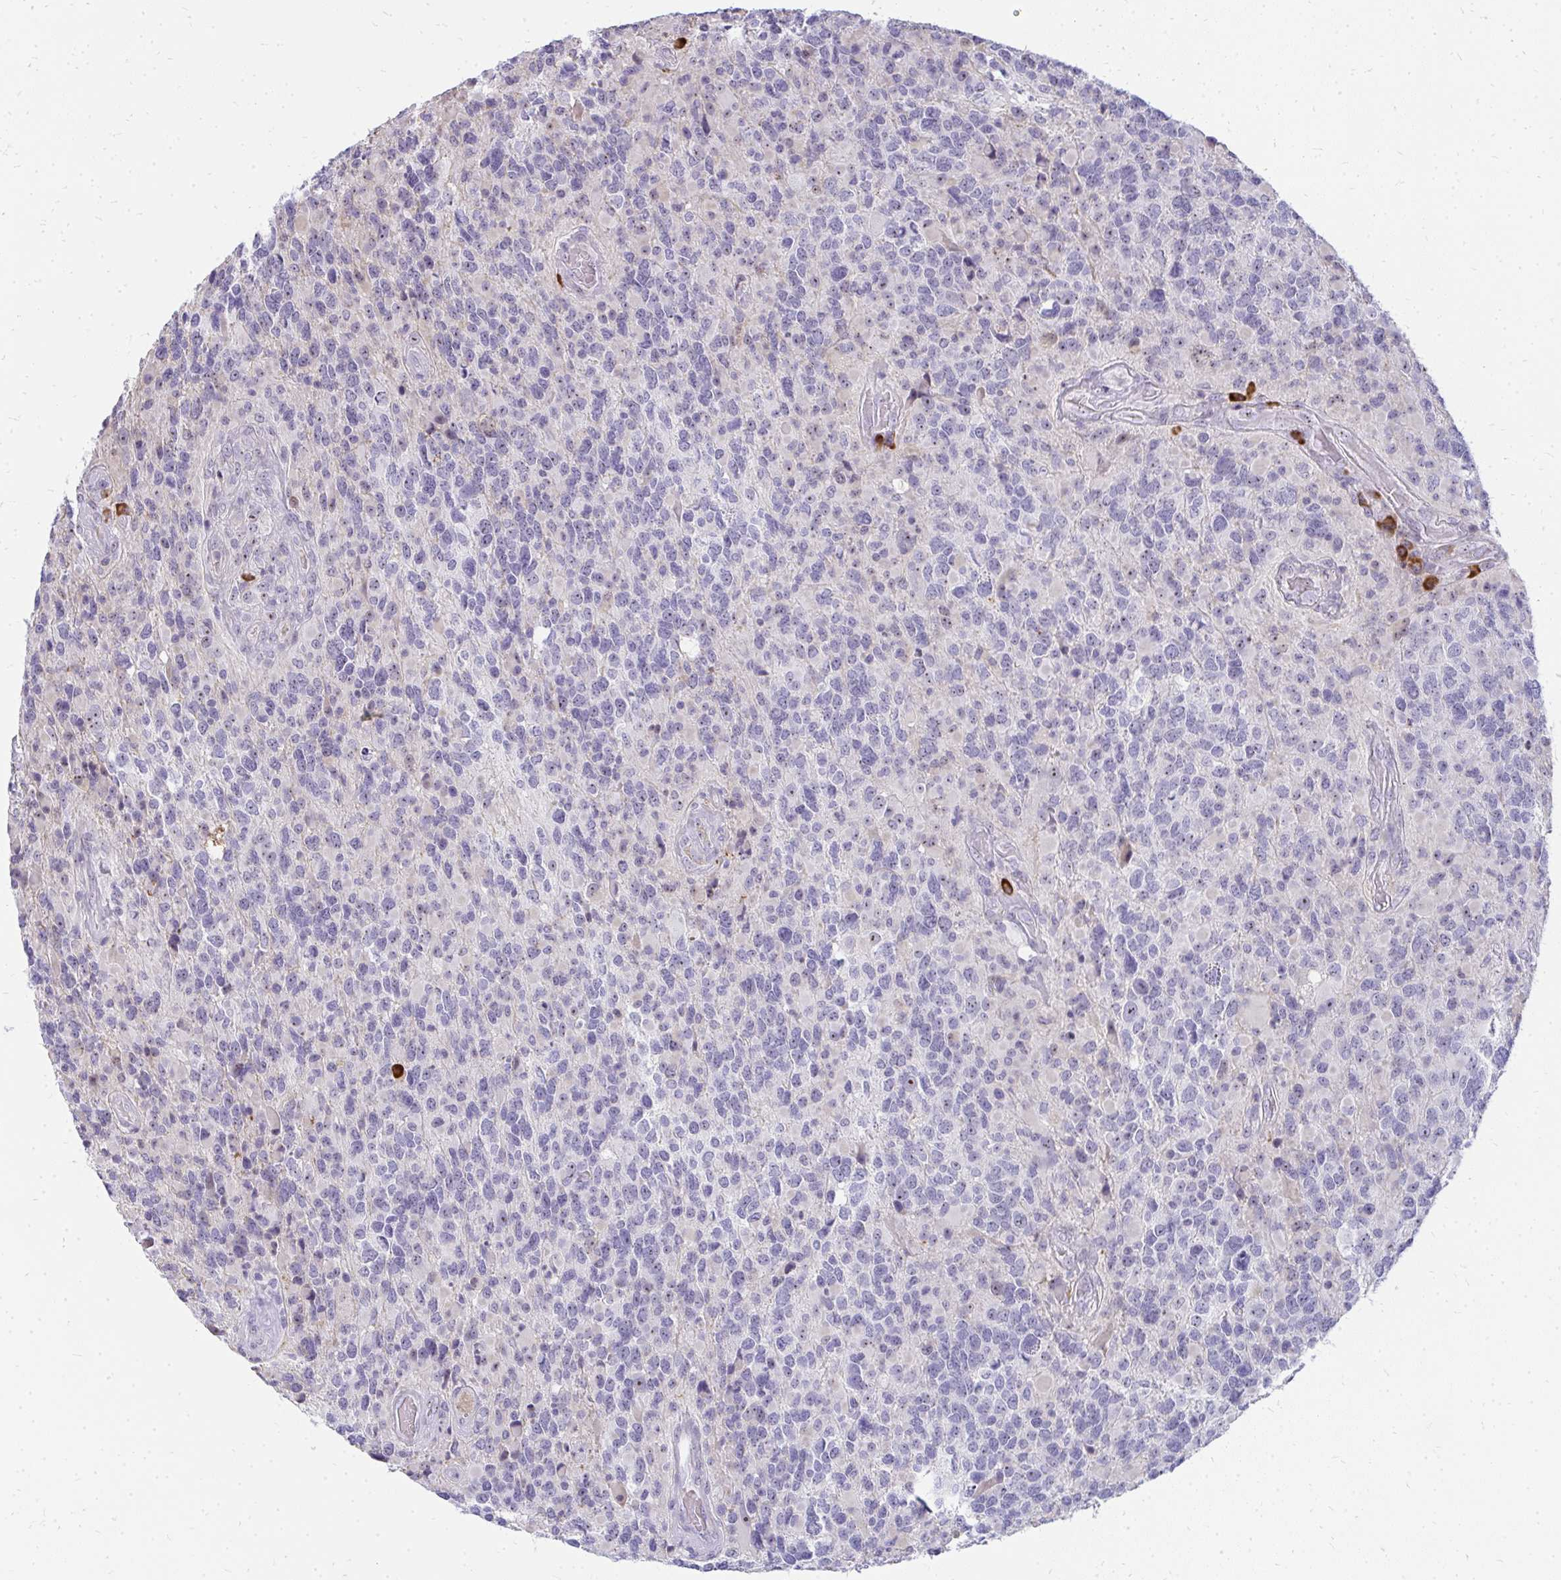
{"staining": {"intensity": "negative", "quantity": "none", "location": "none"}, "tissue": "glioma", "cell_type": "Tumor cells", "image_type": "cancer", "snomed": [{"axis": "morphology", "description": "Glioma, malignant, High grade"}, {"axis": "topography", "description": "Brain"}], "caption": "Immunohistochemistry (IHC) photomicrograph of glioma stained for a protein (brown), which demonstrates no expression in tumor cells.", "gene": "FAM9A", "patient": {"sex": "female", "age": 40}}